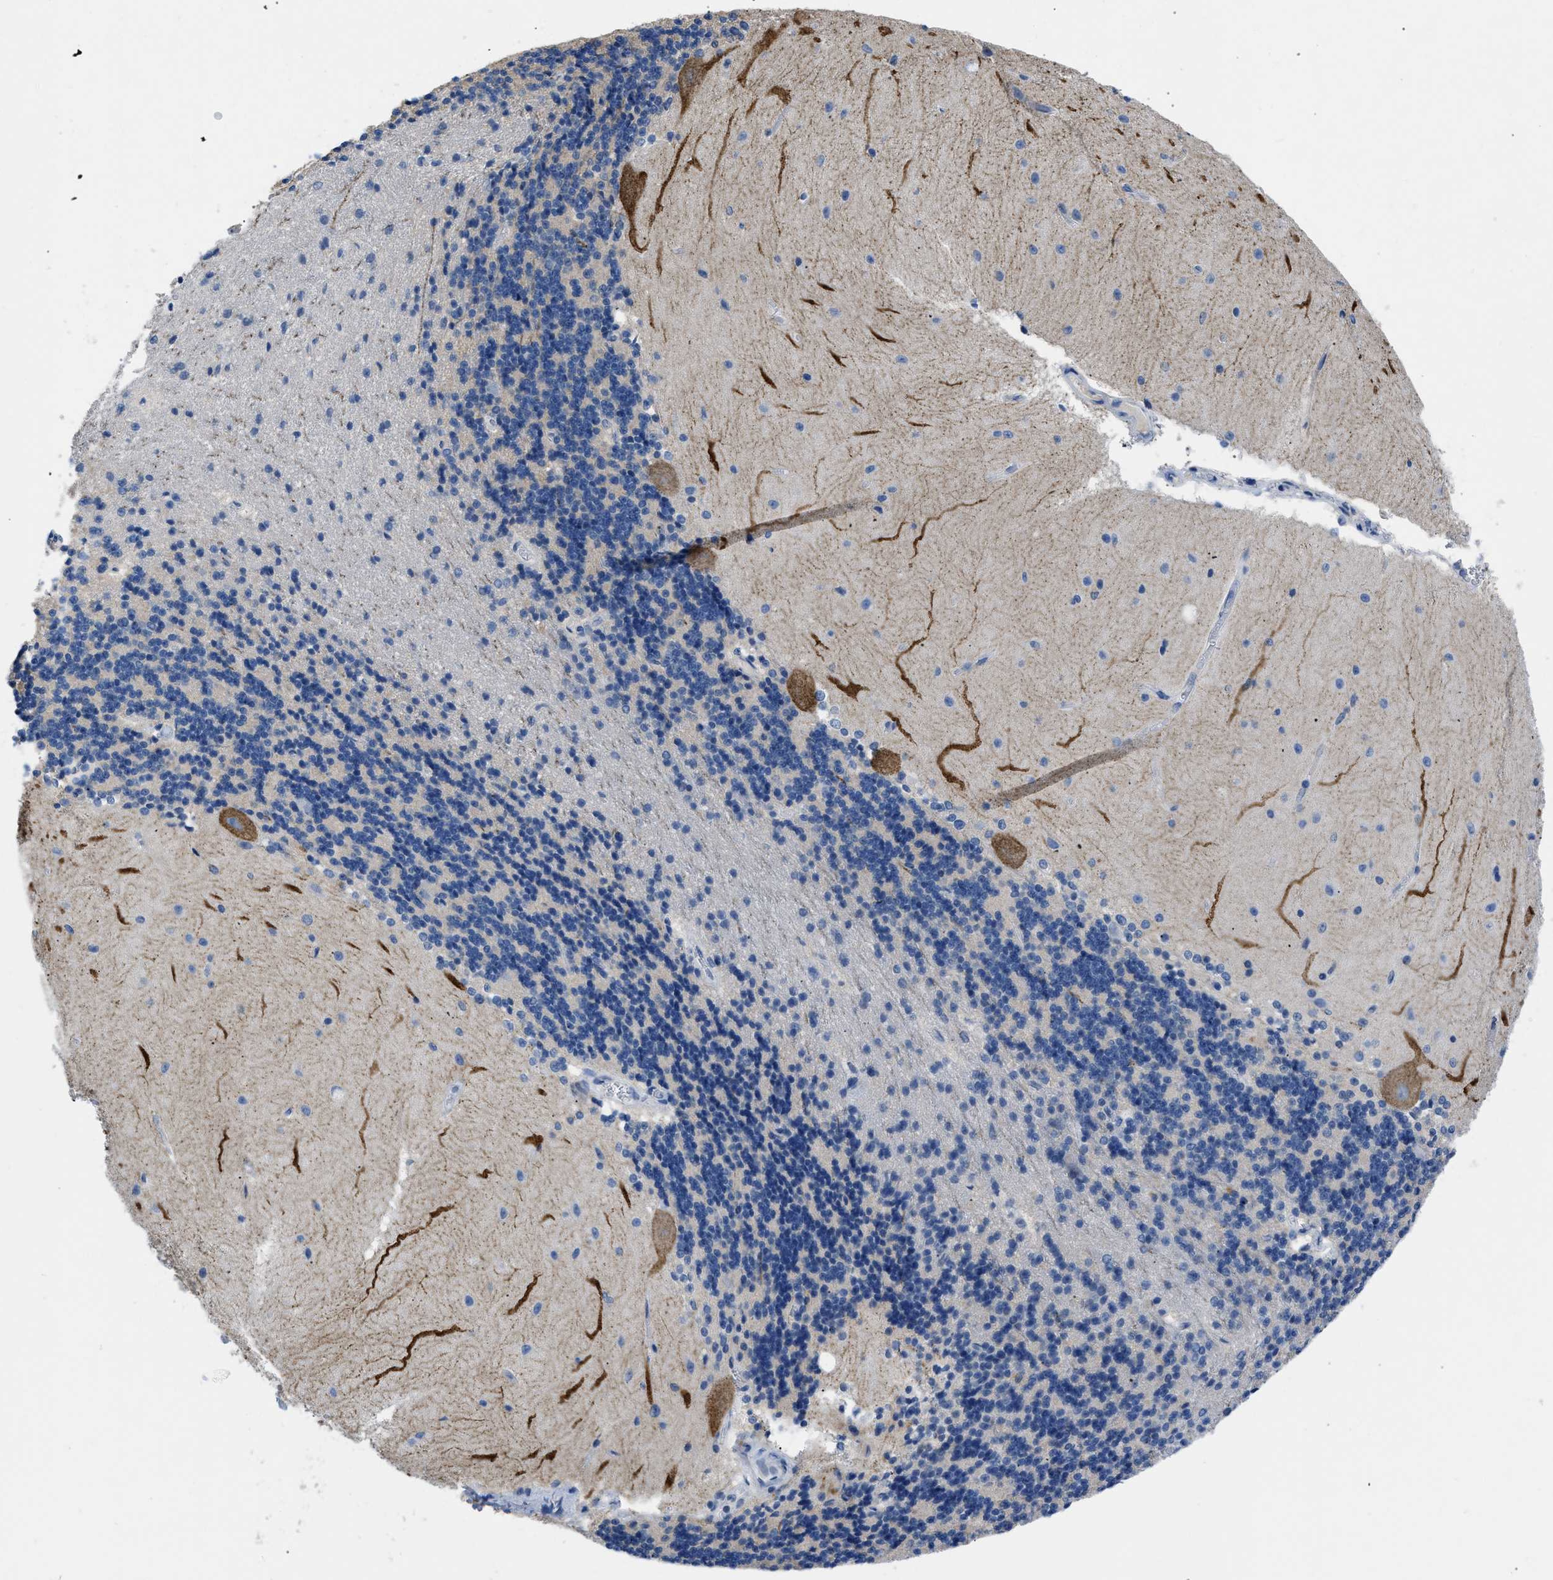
{"staining": {"intensity": "negative", "quantity": "none", "location": "none"}, "tissue": "cerebellum", "cell_type": "Cells in granular layer", "image_type": "normal", "snomed": [{"axis": "morphology", "description": "Normal tissue, NOS"}, {"axis": "topography", "description": "Cerebellum"}], "caption": "A micrograph of human cerebellum is negative for staining in cells in granular layer. Brightfield microscopy of immunohistochemistry (IHC) stained with DAB (brown) and hematoxylin (blue), captured at high magnification.", "gene": "BOLL", "patient": {"sex": "female", "age": 54}}